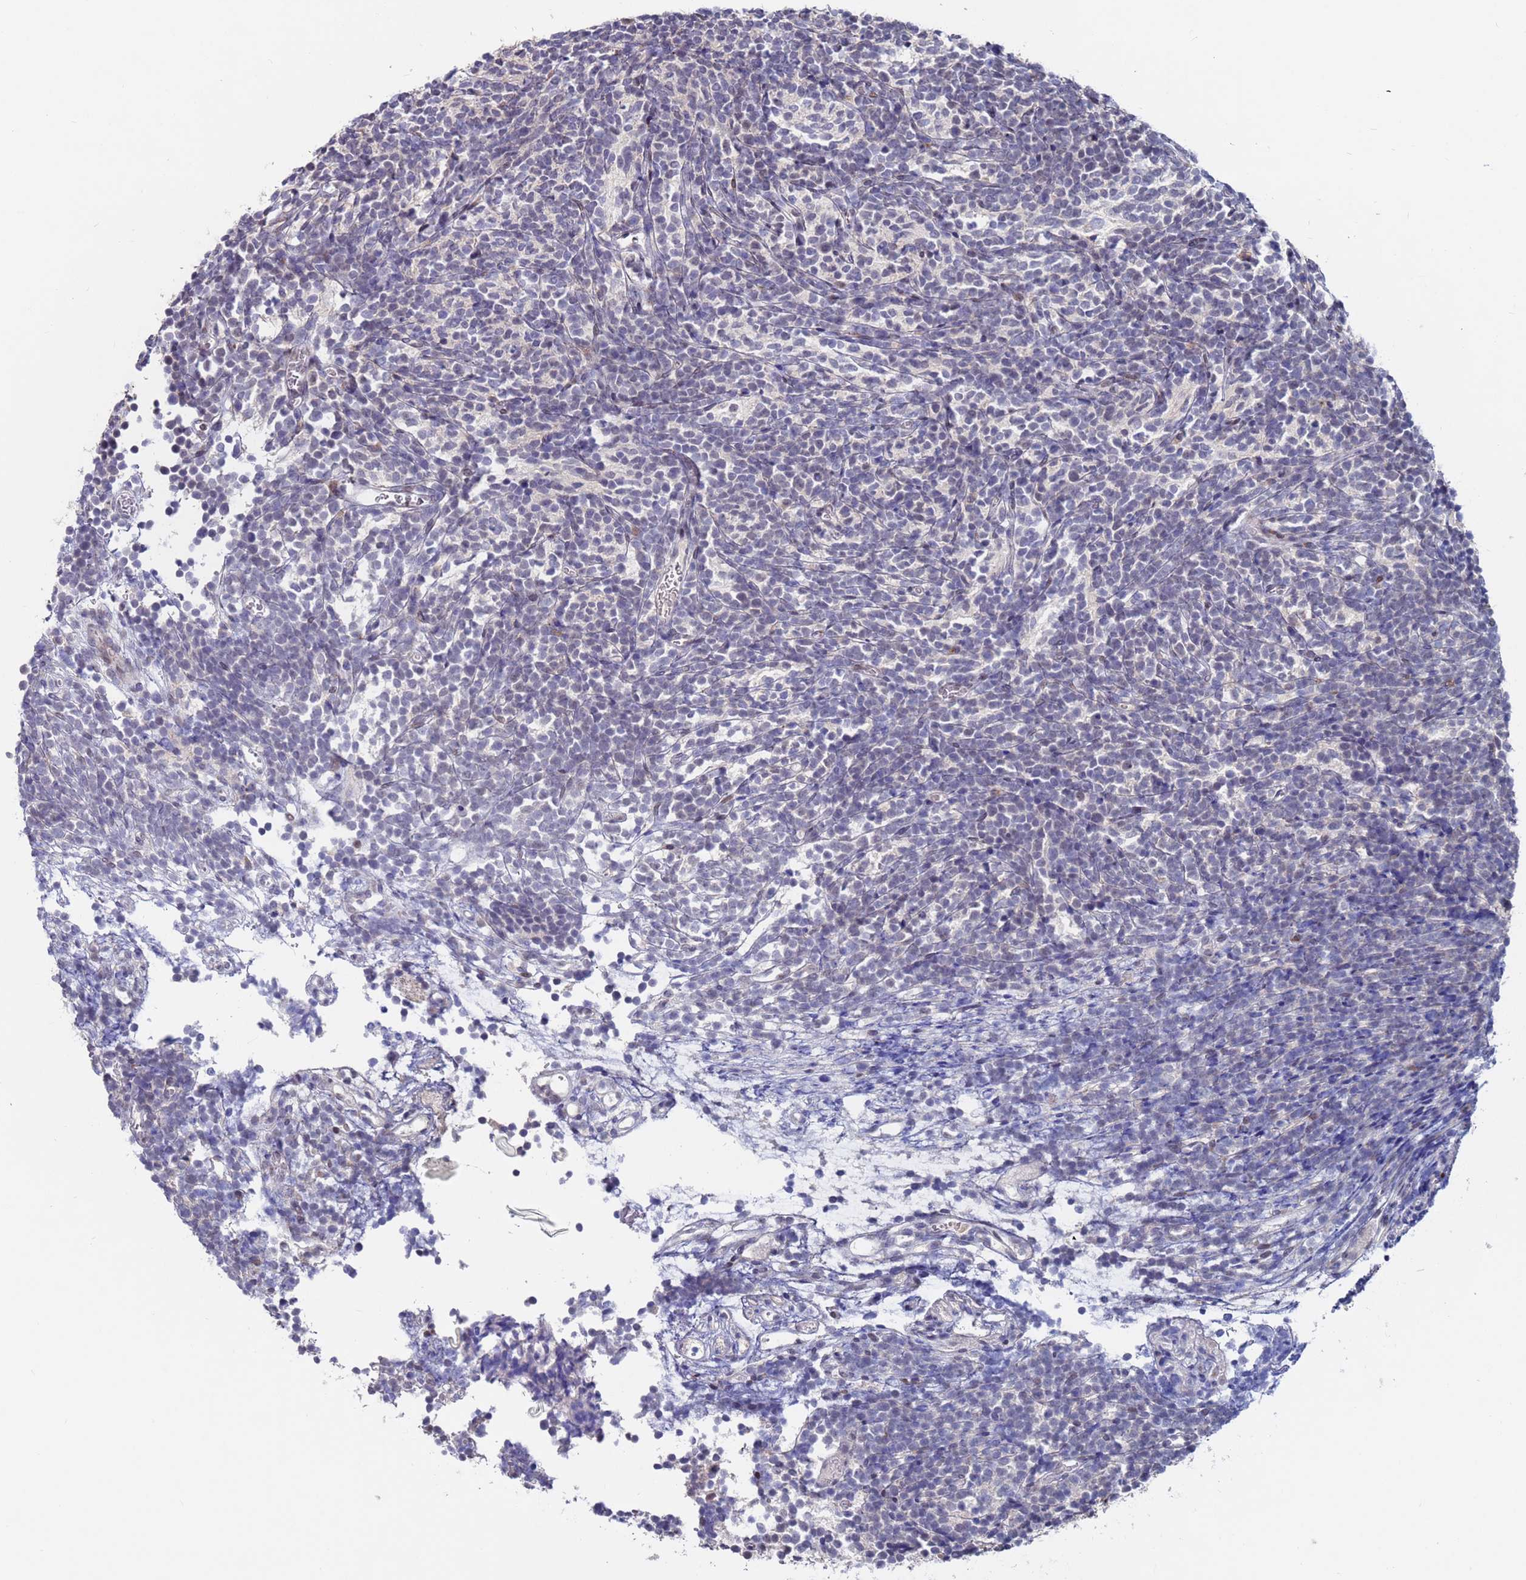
{"staining": {"intensity": "negative", "quantity": "none", "location": "none"}, "tissue": "glioma", "cell_type": "Tumor cells", "image_type": "cancer", "snomed": [{"axis": "morphology", "description": "Glioma, malignant, Low grade"}, {"axis": "topography", "description": "Brain"}], "caption": "Protein analysis of malignant glioma (low-grade) reveals no significant positivity in tumor cells.", "gene": "FBXO27", "patient": {"sex": "female", "age": 1}}